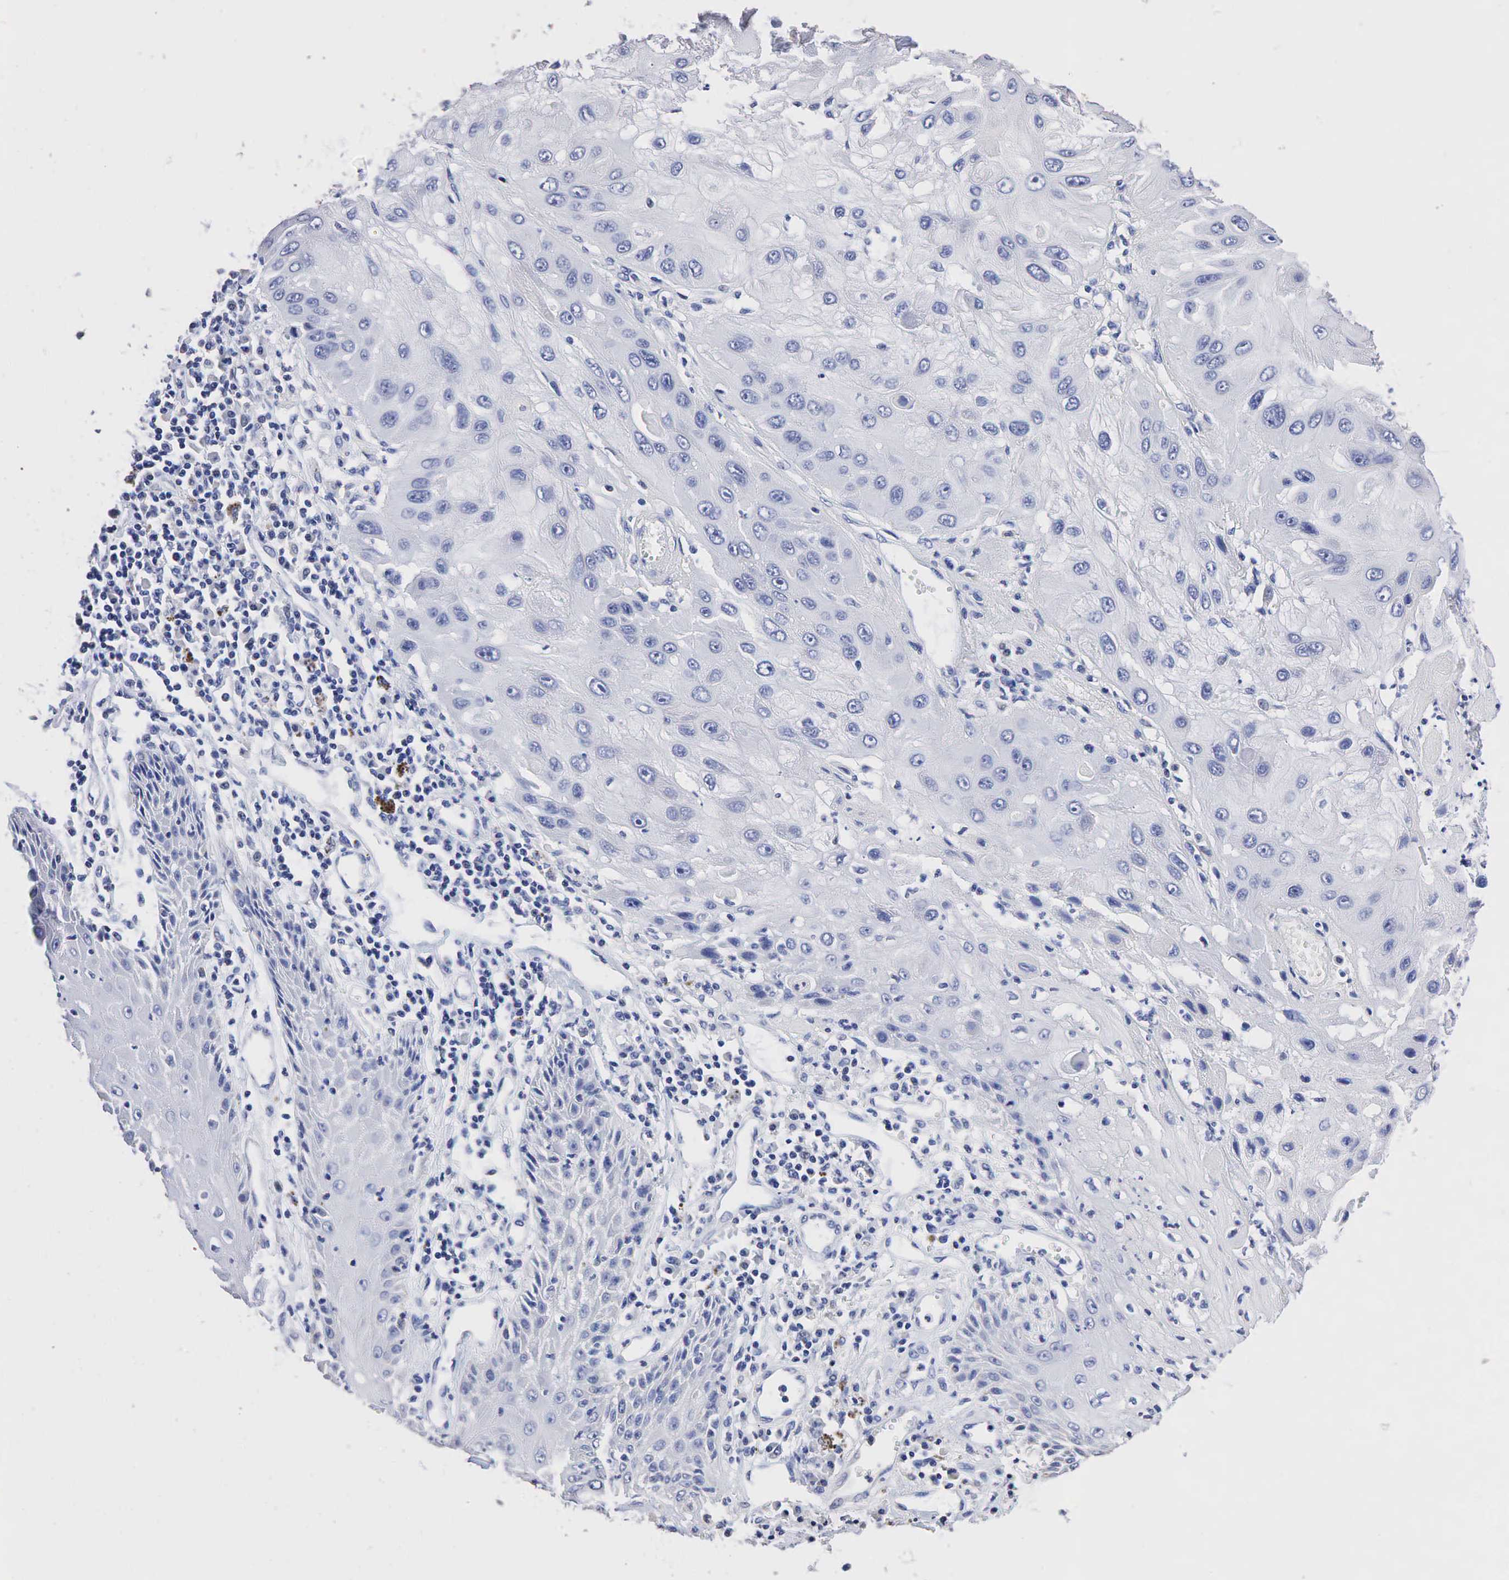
{"staining": {"intensity": "negative", "quantity": "none", "location": "none"}, "tissue": "skin cancer", "cell_type": "Tumor cells", "image_type": "cancer", "snomed": [{"axis": "morphology", "description": "Squamous cell carcinoma, NOS"}, {"axis": "topography", "description": "Skin"}, {"axis": "topography", "description": "Anal"}], "caption": "Human squamous cell carcinoma (skin) stained for a protein using immunohistochemistry (IHC) demonstrates no staining in tumor cells.", "gene": "SST", "patient": {"sex": "male", "age": 61}}